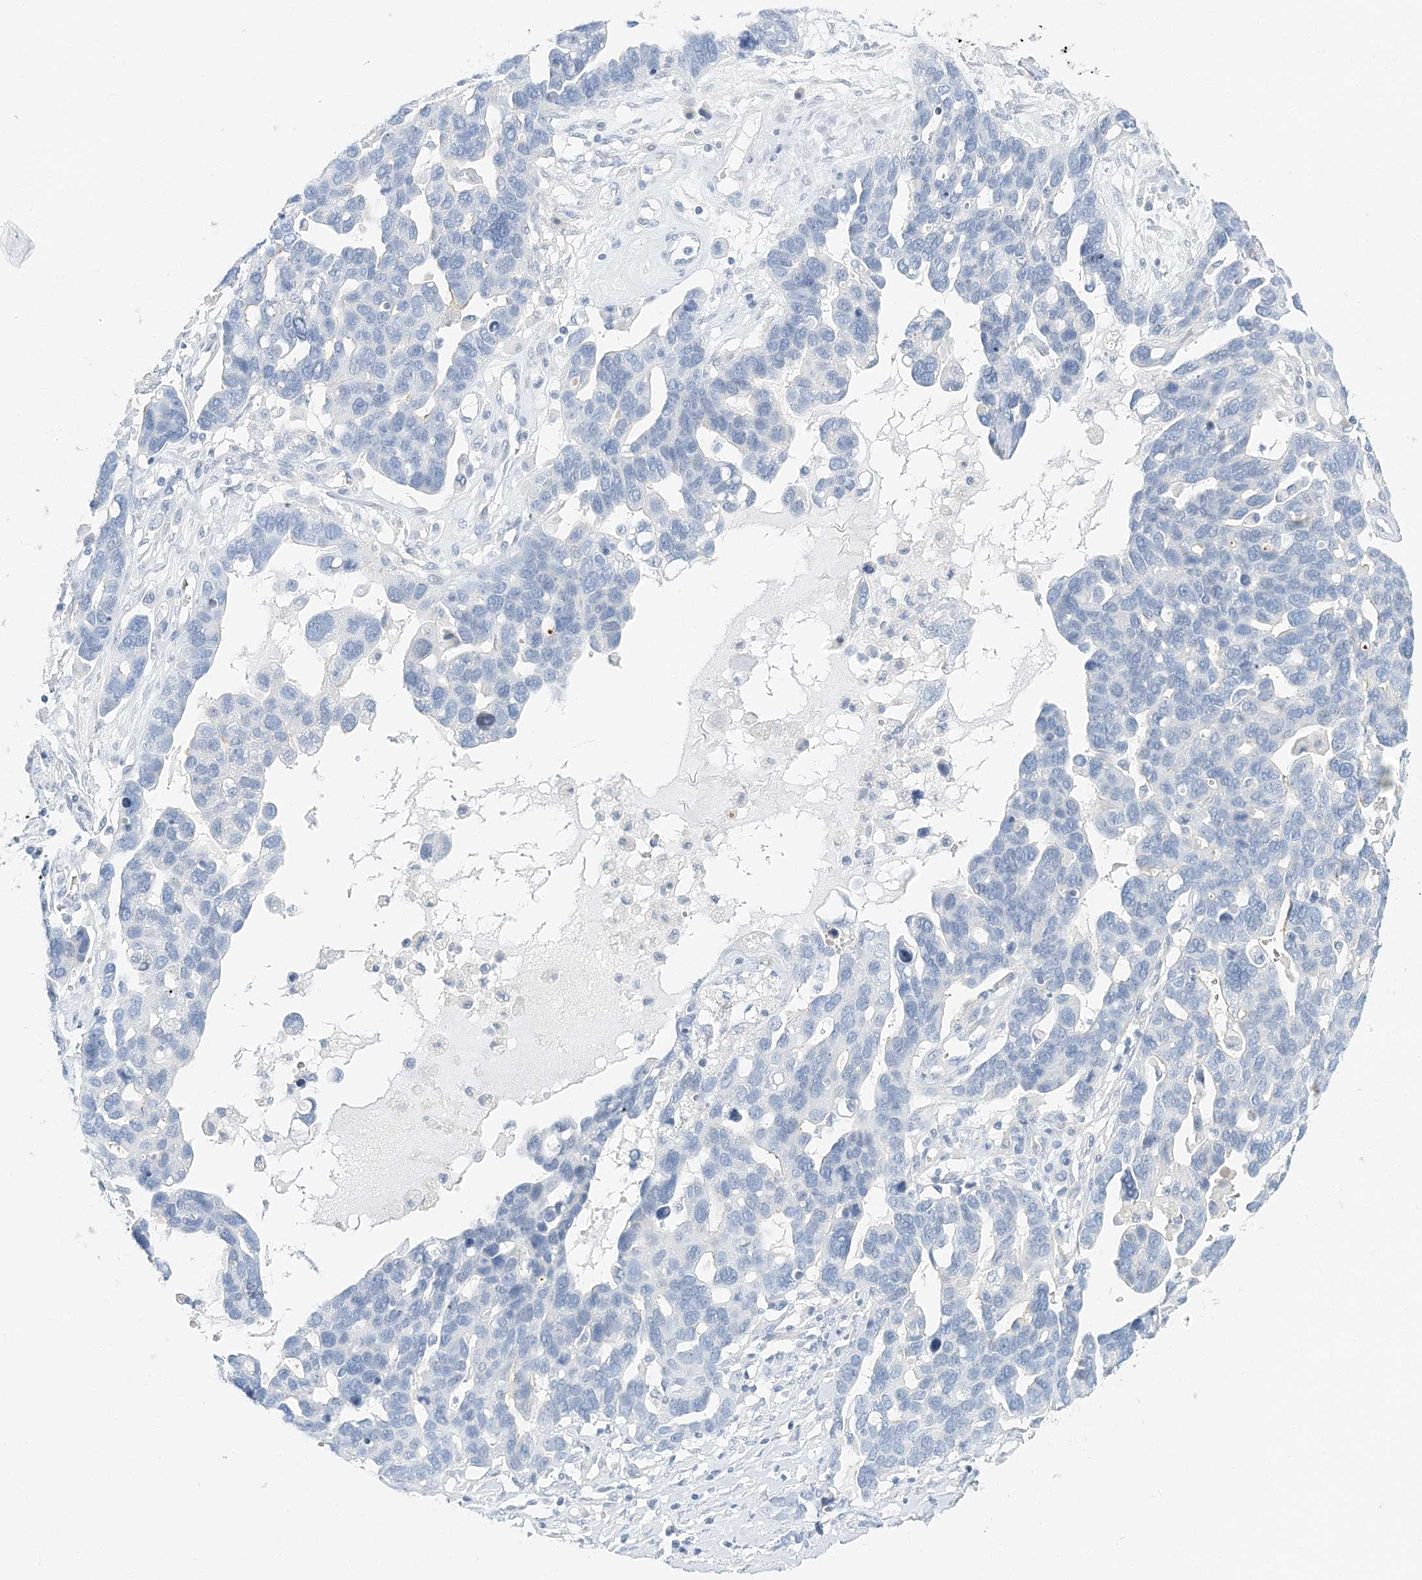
{"staining": {"intensity": "negative", "quantity": "none", "location": "none"}, "tissue": "ovarian cancer", "cell_type": "Tumor cells", "image_type": "cancer", "snomed": [{"axis": "morphology", "description": "Cystadenocarcinoma, serous, NOS"}, {"axis": "topography", "description": "Ovary"}], "caption": "IHC of human ovarian serous cystadenocarcinoma displays no expression in tumor cells.", "gene": "VILL", "patient": {"sex": "female", "age": 54}}